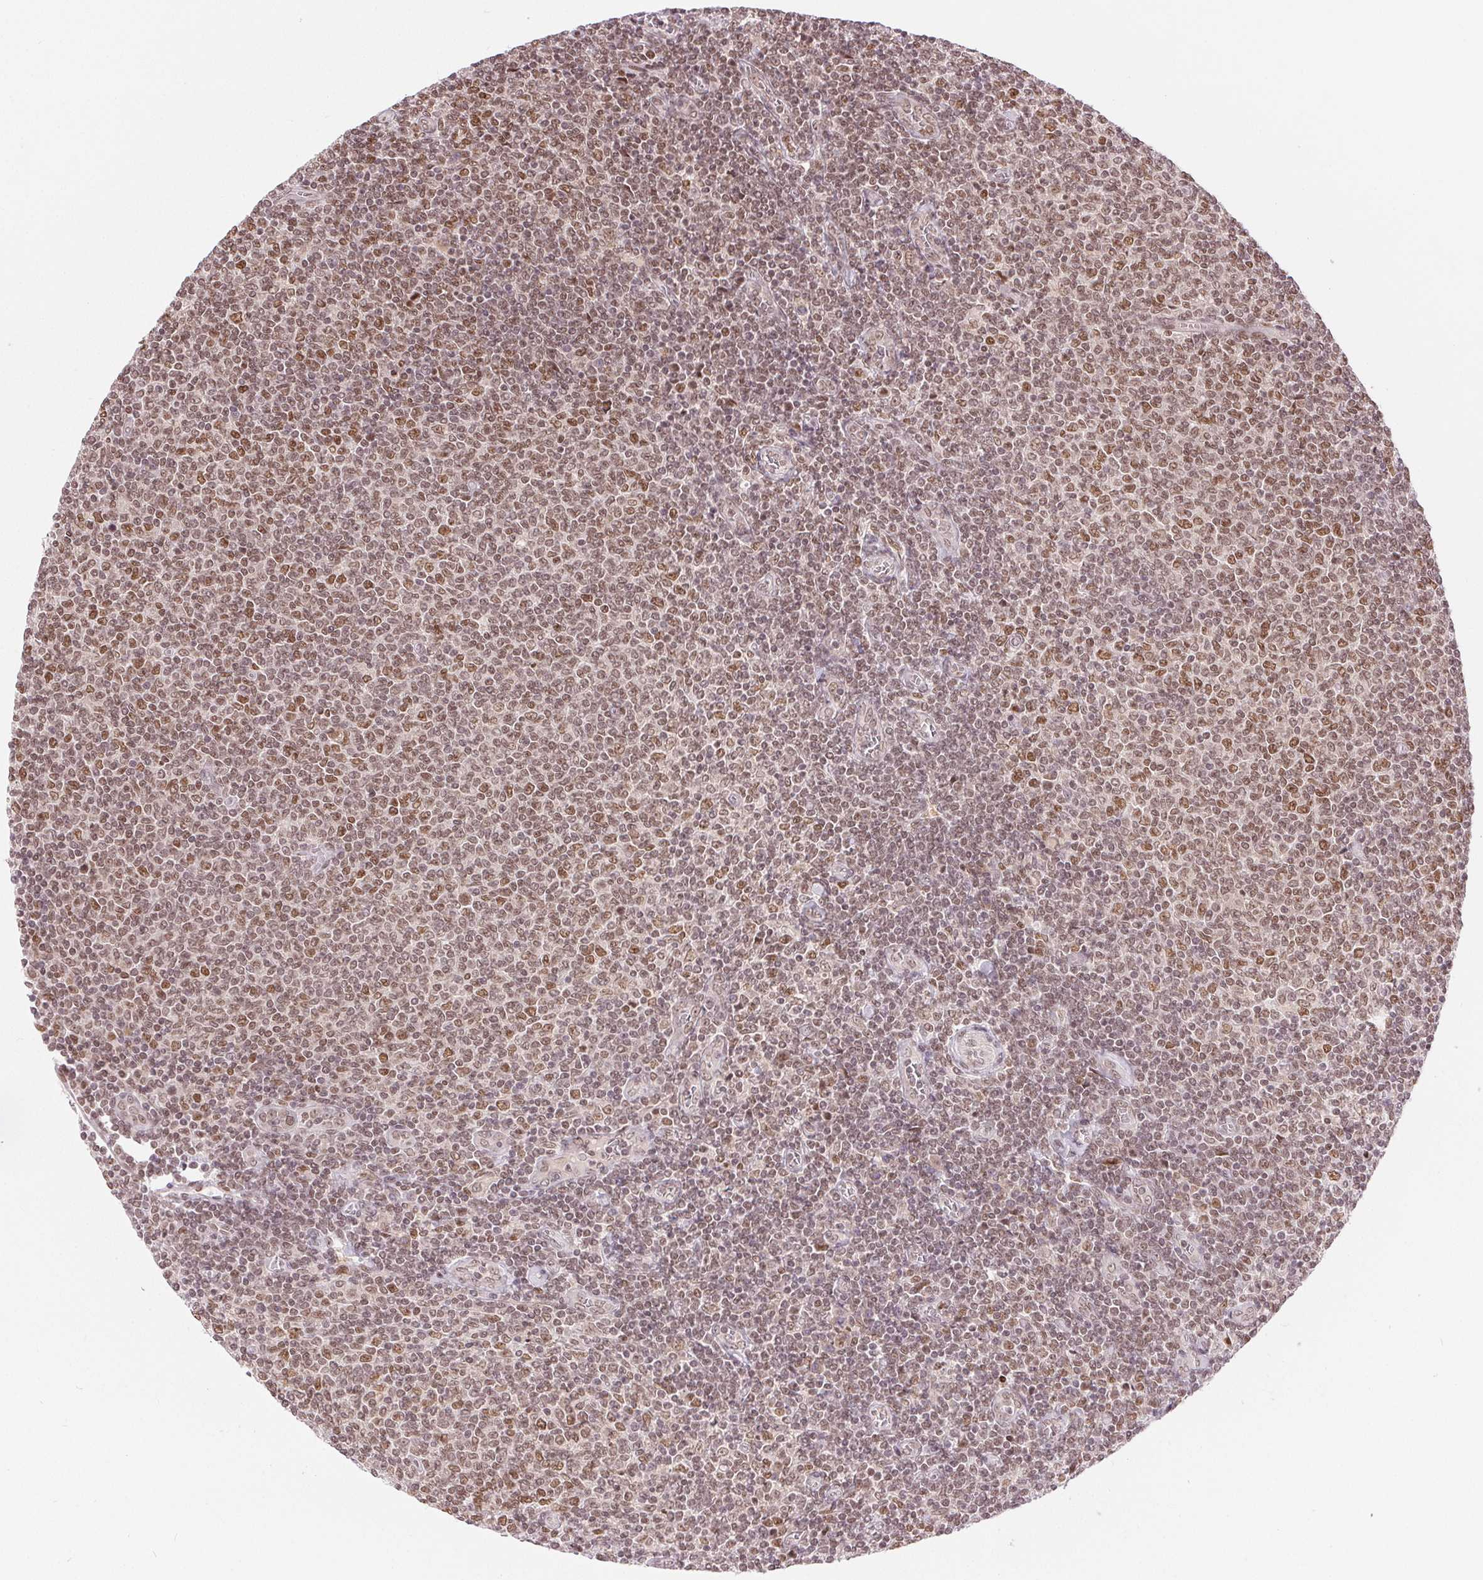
{"staining": {"intensity": "moderate", "quantity": "25%-75%", "location": "nuclear"}, "tissue": "lymphoma", "cell_type": "Tumor cells", "image_type": "cancer", "snomed": [{"axis": "morphology", "description": "Malignant lymphoma, non-Hodgkin's type, Low grade"}, {"axis": "topography", "description": "Lymph node"}], "caption": "The image displays a brown stain indicating the presence of a protein in the nuclear of tumor cells in lymphoma.", "gene": "DEK", "patient": {"sex": "male", "age": 52}}